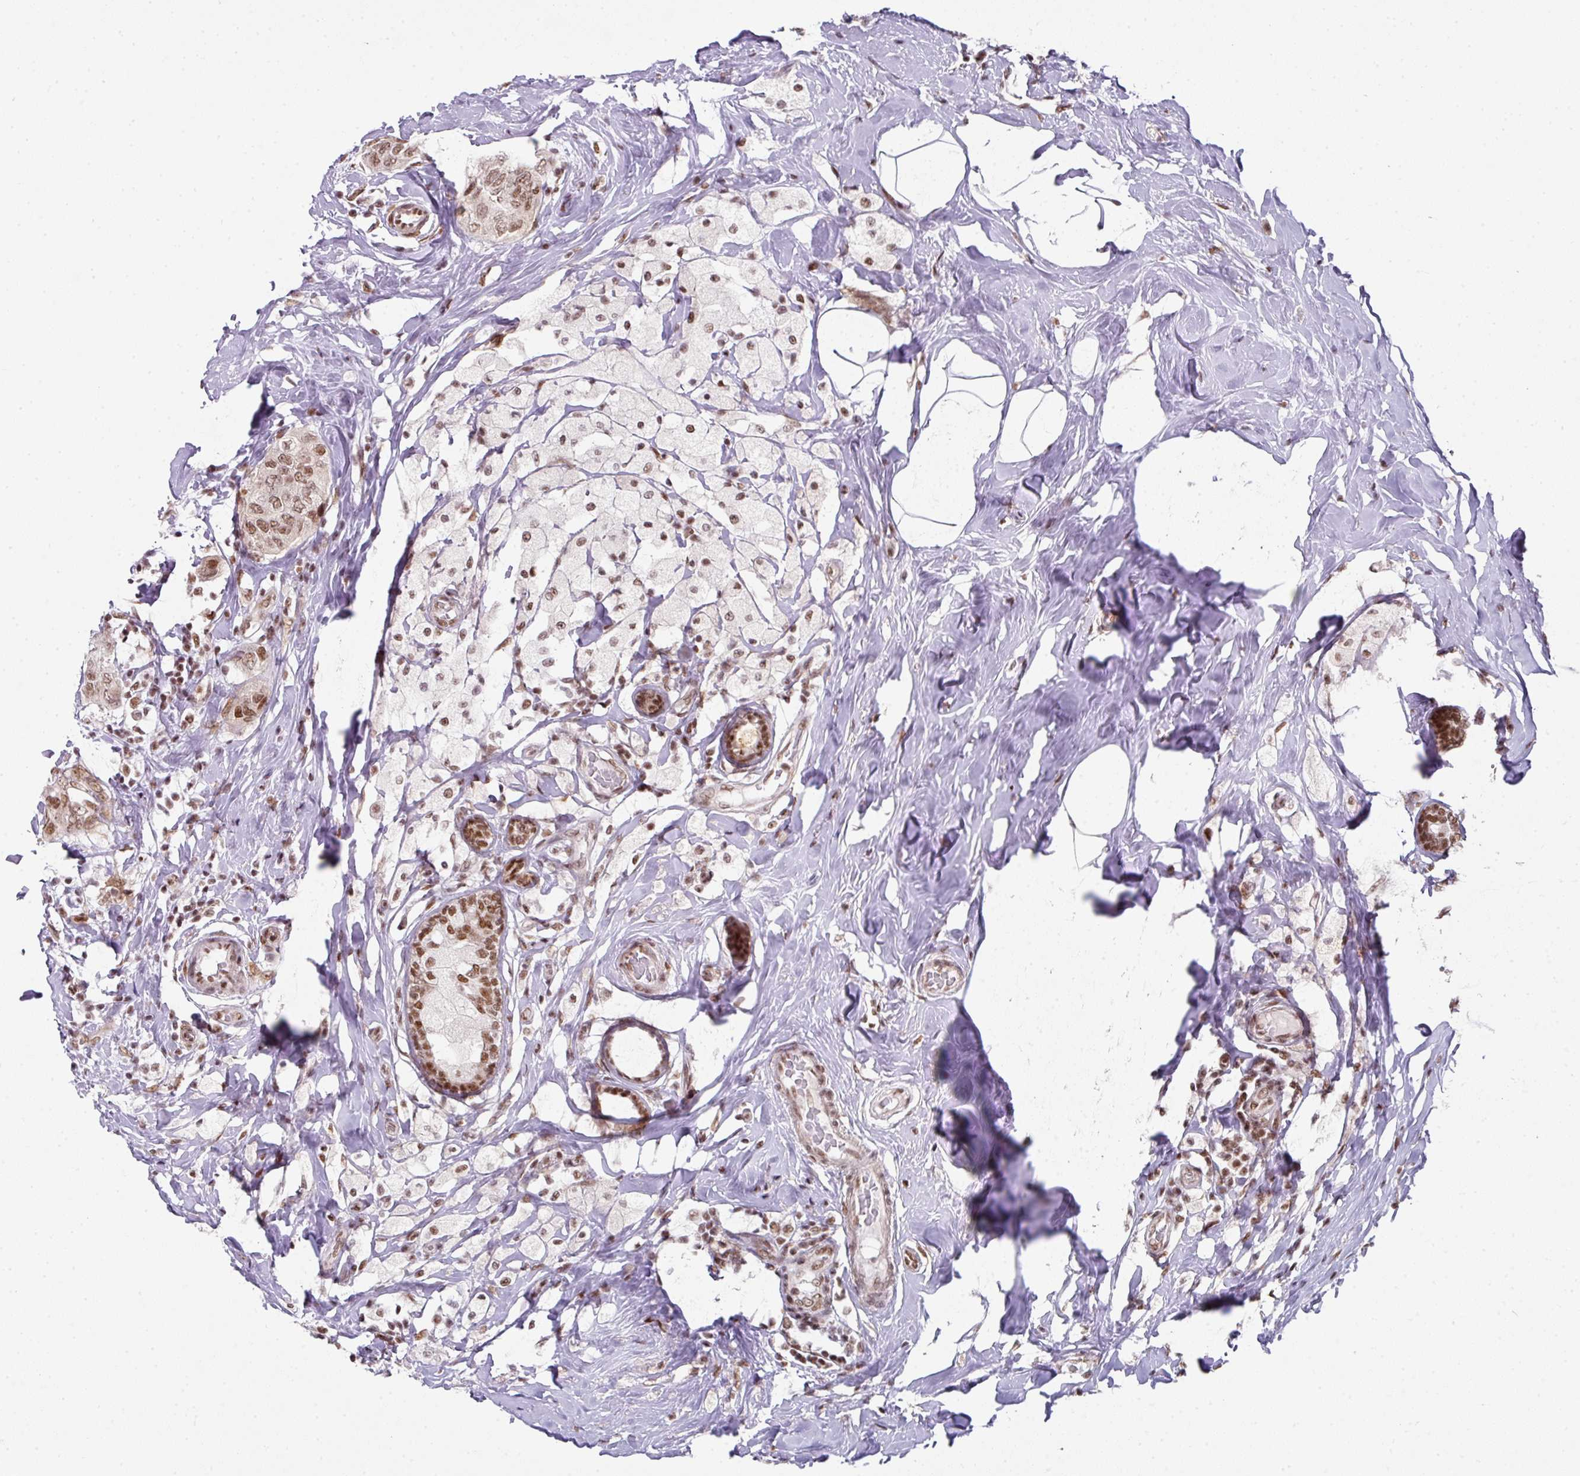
{"staining": {"intensity": "moderate", "quantity": ">75%", "location": "nuclear"}, "tissue": "breast cancer", "cell_type": "Tumor cells", "image_type": "cancer", "snomed": [{"axis": "morphology", "description": "Lobular carcinoma"}, {"axis": "topography", "description": "Breast"}], "caption": "Immunohistochemistry (IHC) image of neoplastic tissue: human breast cancer stained using immunohistochemistry (IHC) exhibits medium levels of moderate protein expression localized specifically in the nuclear of tumor cells, appearing as a nuclear brown color.", "gene": "NFYA", "patient": {"sex": "female", "age": 51}}